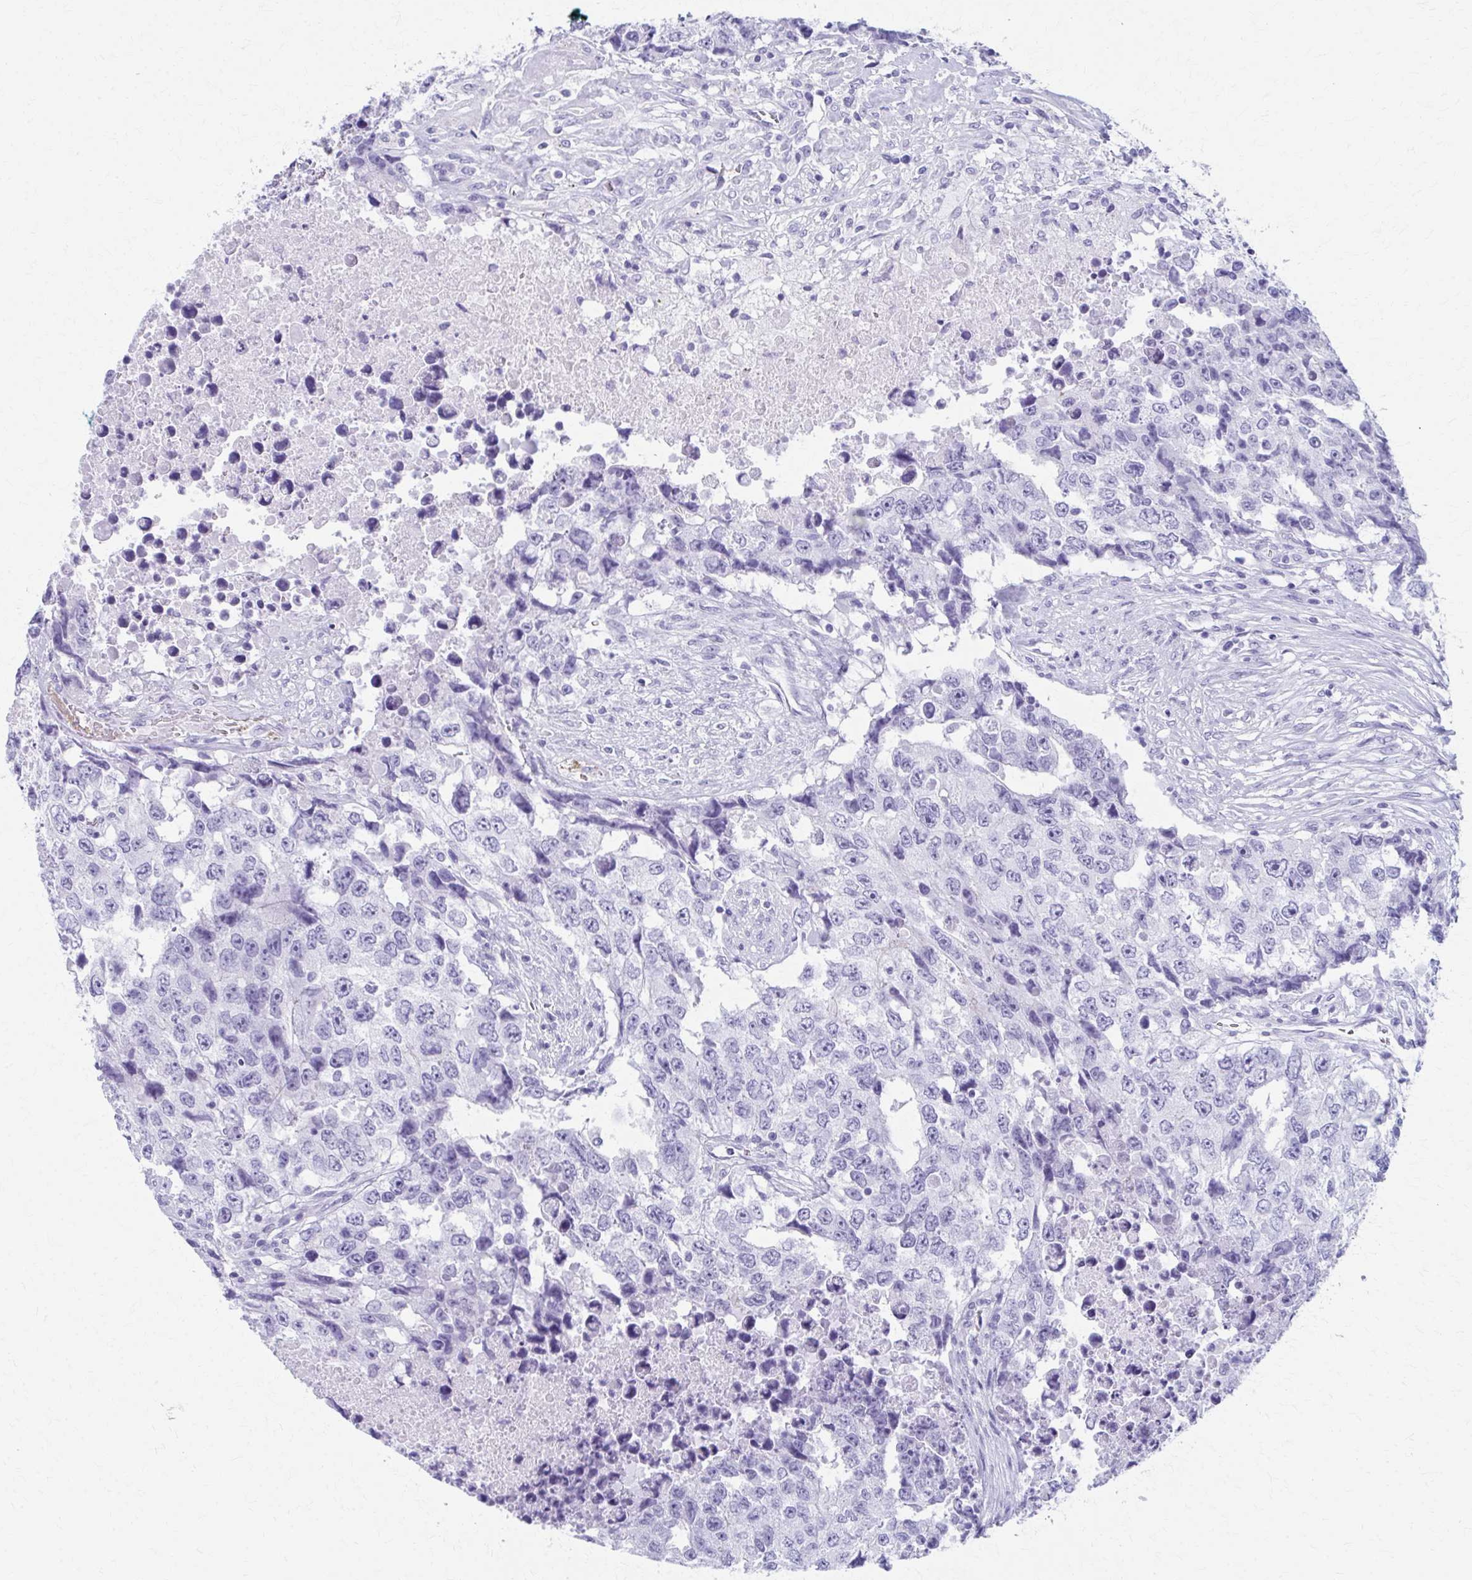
{"staining": {"intensity": "negative", "quantity": "none", "location": "none"}, "tissue": "testis cancer", "cell_type": "Tumor cells", "image_type": "cancer", "snomed": [{"axis": "morphology", "description": "Carcinoma, Embryonal, NOS"}, {"axis": "topography", "description": "Testis"}], "caption": "This is an immunohistochemistry image of human testis cancer (embryonal carcinoma). There is no expression in tumor cells.", "gene": "MPLKIP", "patient": {"sex": "male", "age": 24}}